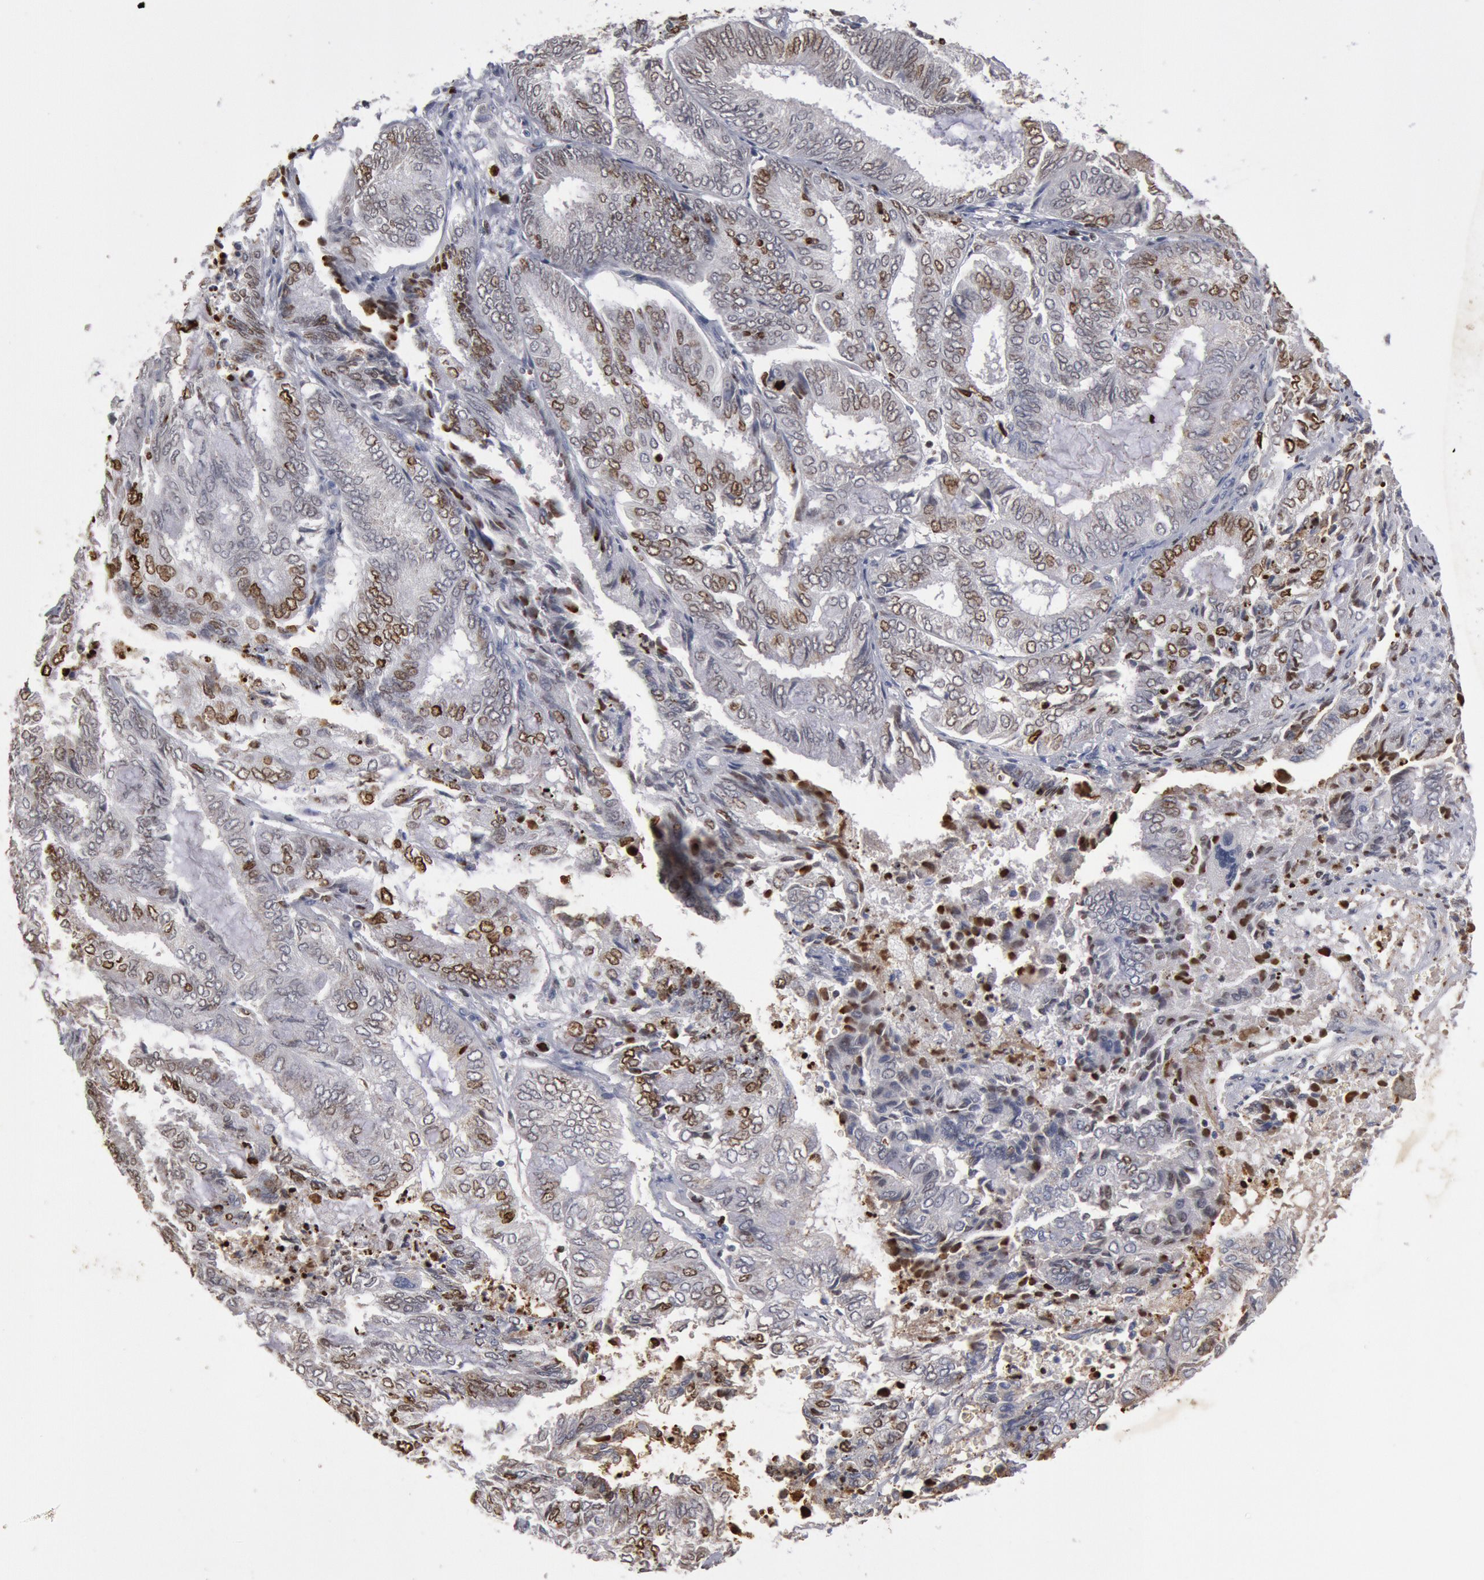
{"staining": {"intensity": "weak", "quantity": "<25%", "location": "cytoplasmic/membranous,nuclear"}, "tissue": "endometrial cancer", "cell_type": "Tumor cells", "image_type": "cancer", "snomed": [{"axis": "morphology", "description": "Adenocarcinoma, NOS"}, {"axis": "topography", "description": "Endometrium"}], "caption": "Immunohistochemical staining of human adenocarcinoma (endometrial) demonstrates no significant expression in tumor cells.", "gene": "FOXA2", "patient": {"sex": "female", "age": 59}}